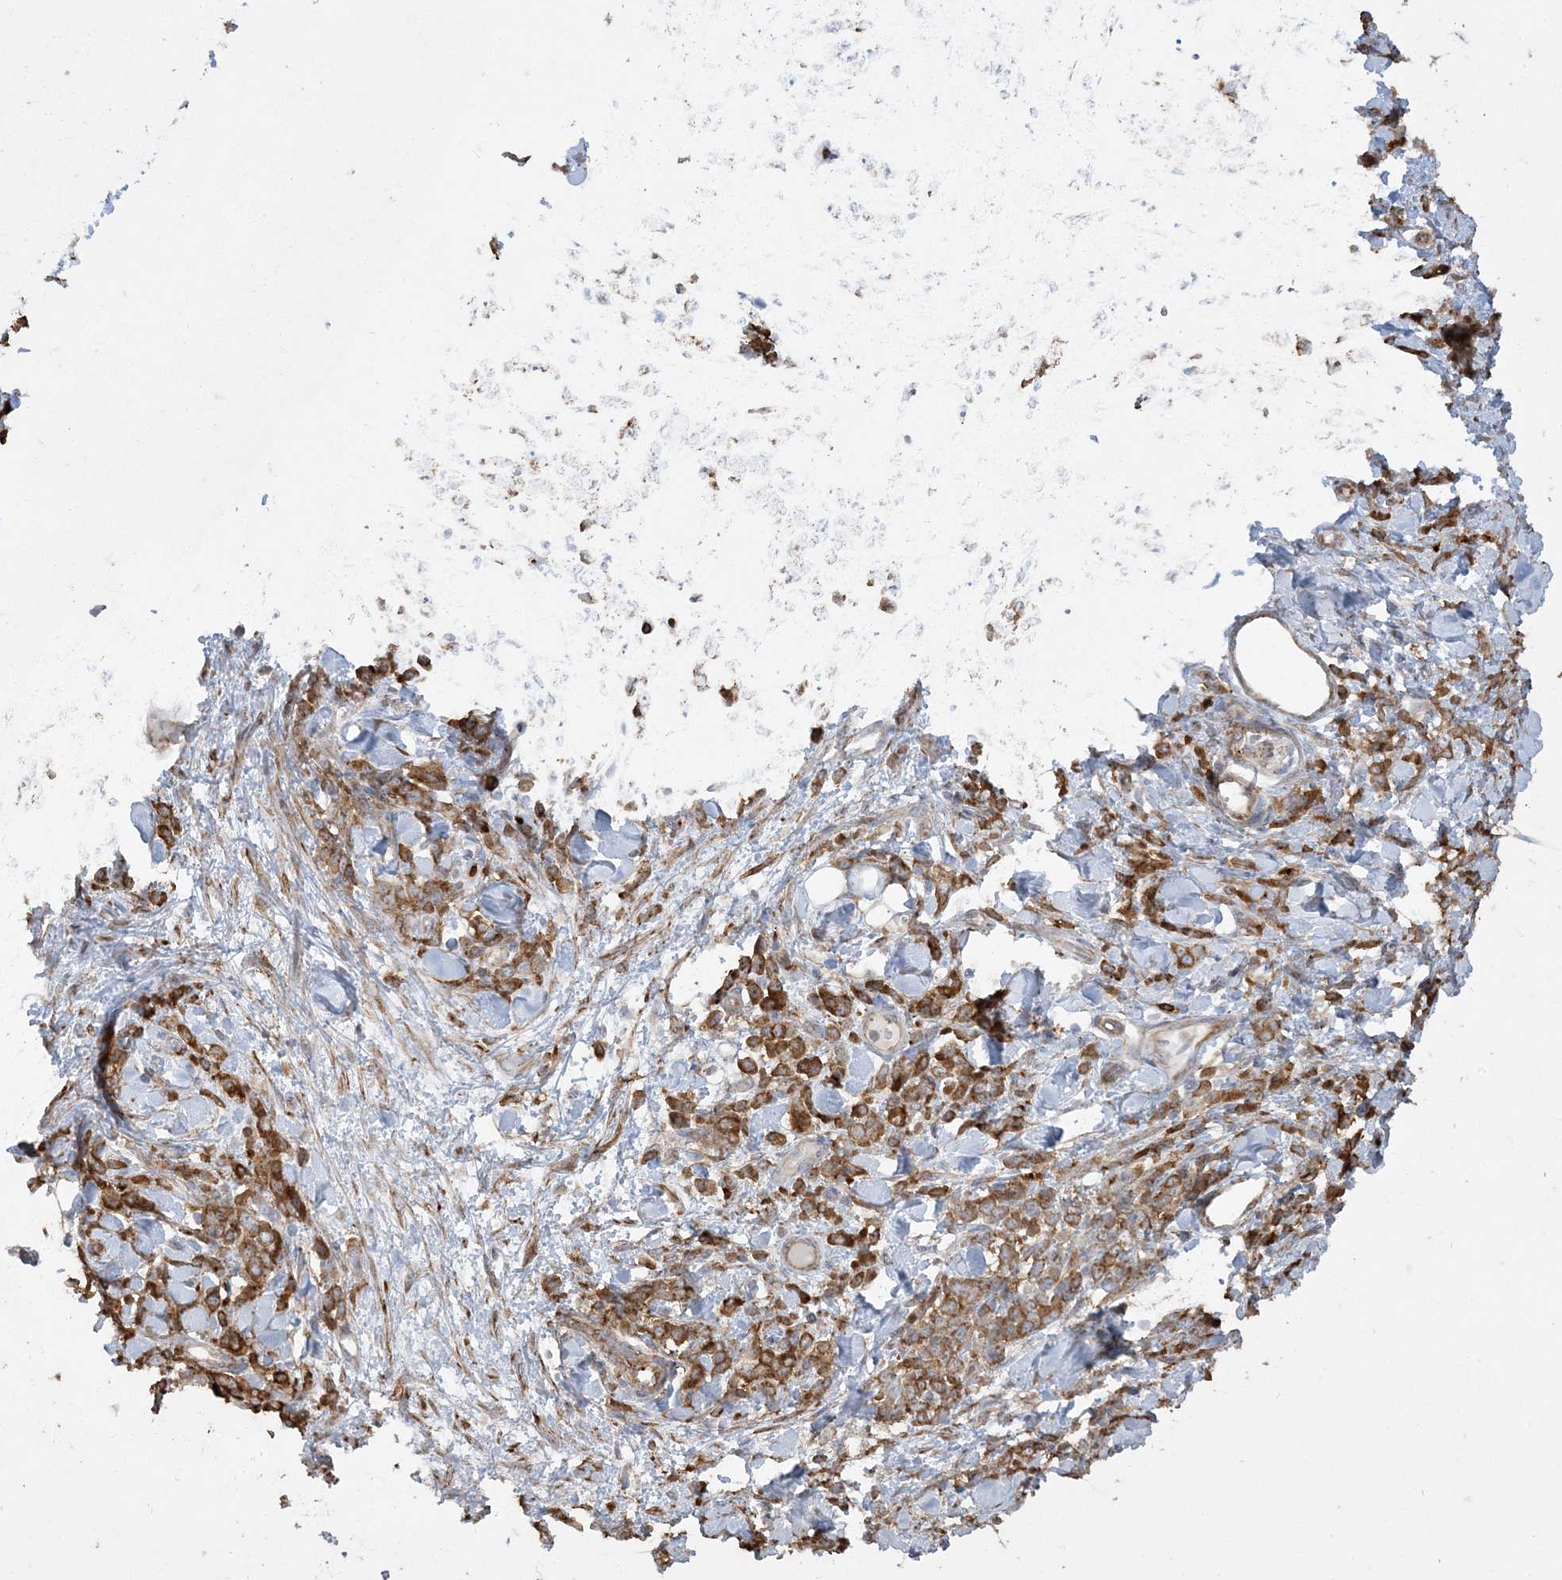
{"staining": {"intensity": "moderate", "quantity": ">75%", "location": "cytoplasmic/membranous"}, "tissue": "stomach cancer", "cell_type": "Tumor cells", "image_type": "cancer", "snomed": [{"axis": "morphology", "description": "Normal tissue, NOS"}, {"axis": "morphology", "description": "Adenocarcinoma, NOS"}, {"axis": "topography", "description": "Stomach"}], "caption": "Immunohistochemical staining of human stomach cancer (adenocarcinoma) reveals medium levels of moderate cytoplasmic/membranous positivity in about >75% of tumor cells. (IHC, brightfield microscopy, high magnification).", "gene": "DERL3", "patient": {"sex": "male", "age": 82}}